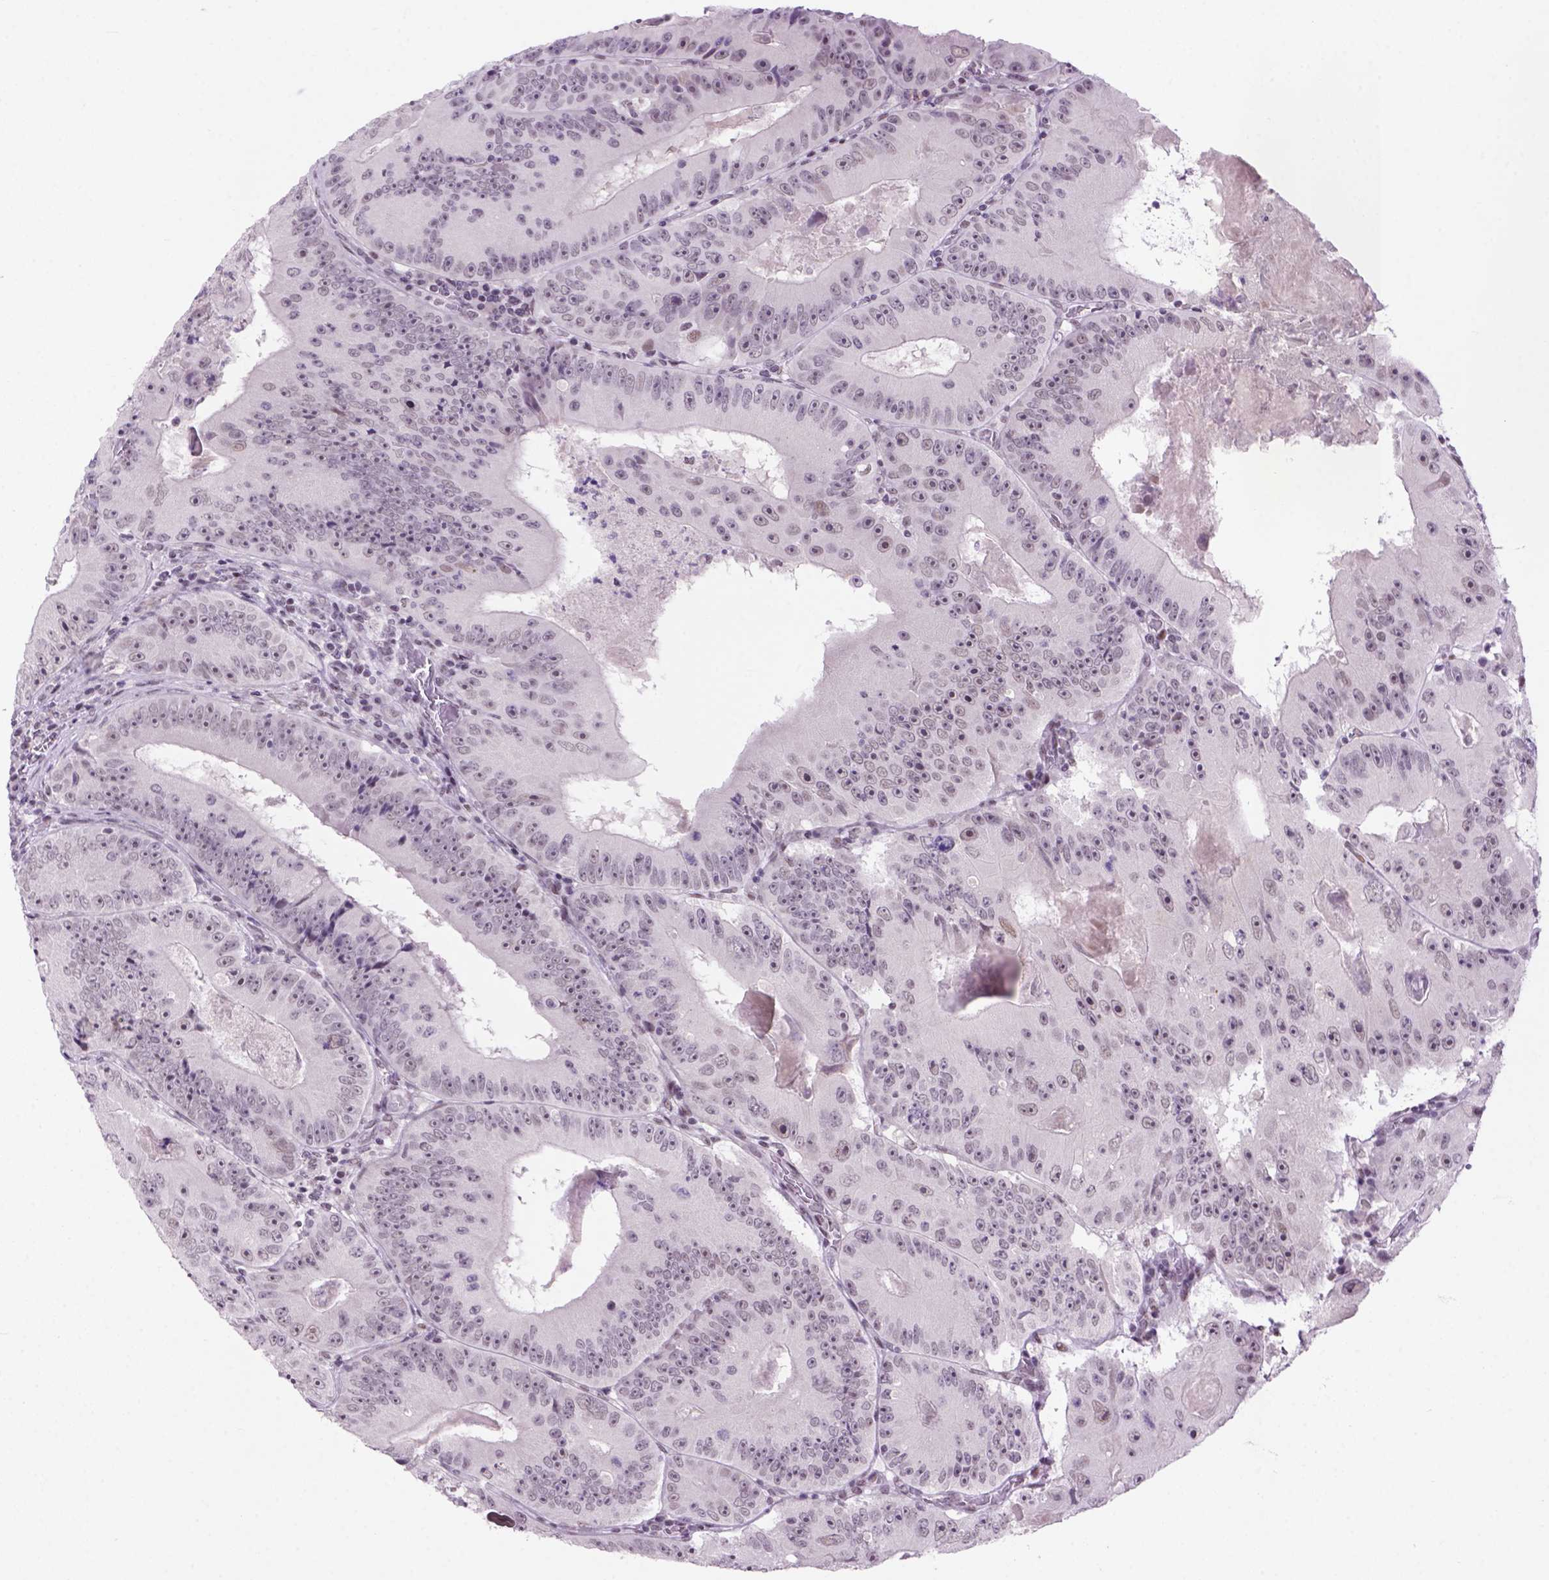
{"staining": {"intensity": "negative", "quantity": "none", "location": "none"}, "tissue": "colorectal cancer", "cell_type": "Tumor cells", "image_type": "cancer", "snomed": [{"axis": "morphology", "description": "Adenocarcinoma, NOS"}, {"axis": "topography", "description": "Colon"}], "caption": "This is an immunohistochemistry image of colorectal cancer (adenocarcinoma). There is no positivity in tumor cells.", "gene": "TBPL1", "patient": {"sex": "female", "age": 86}}